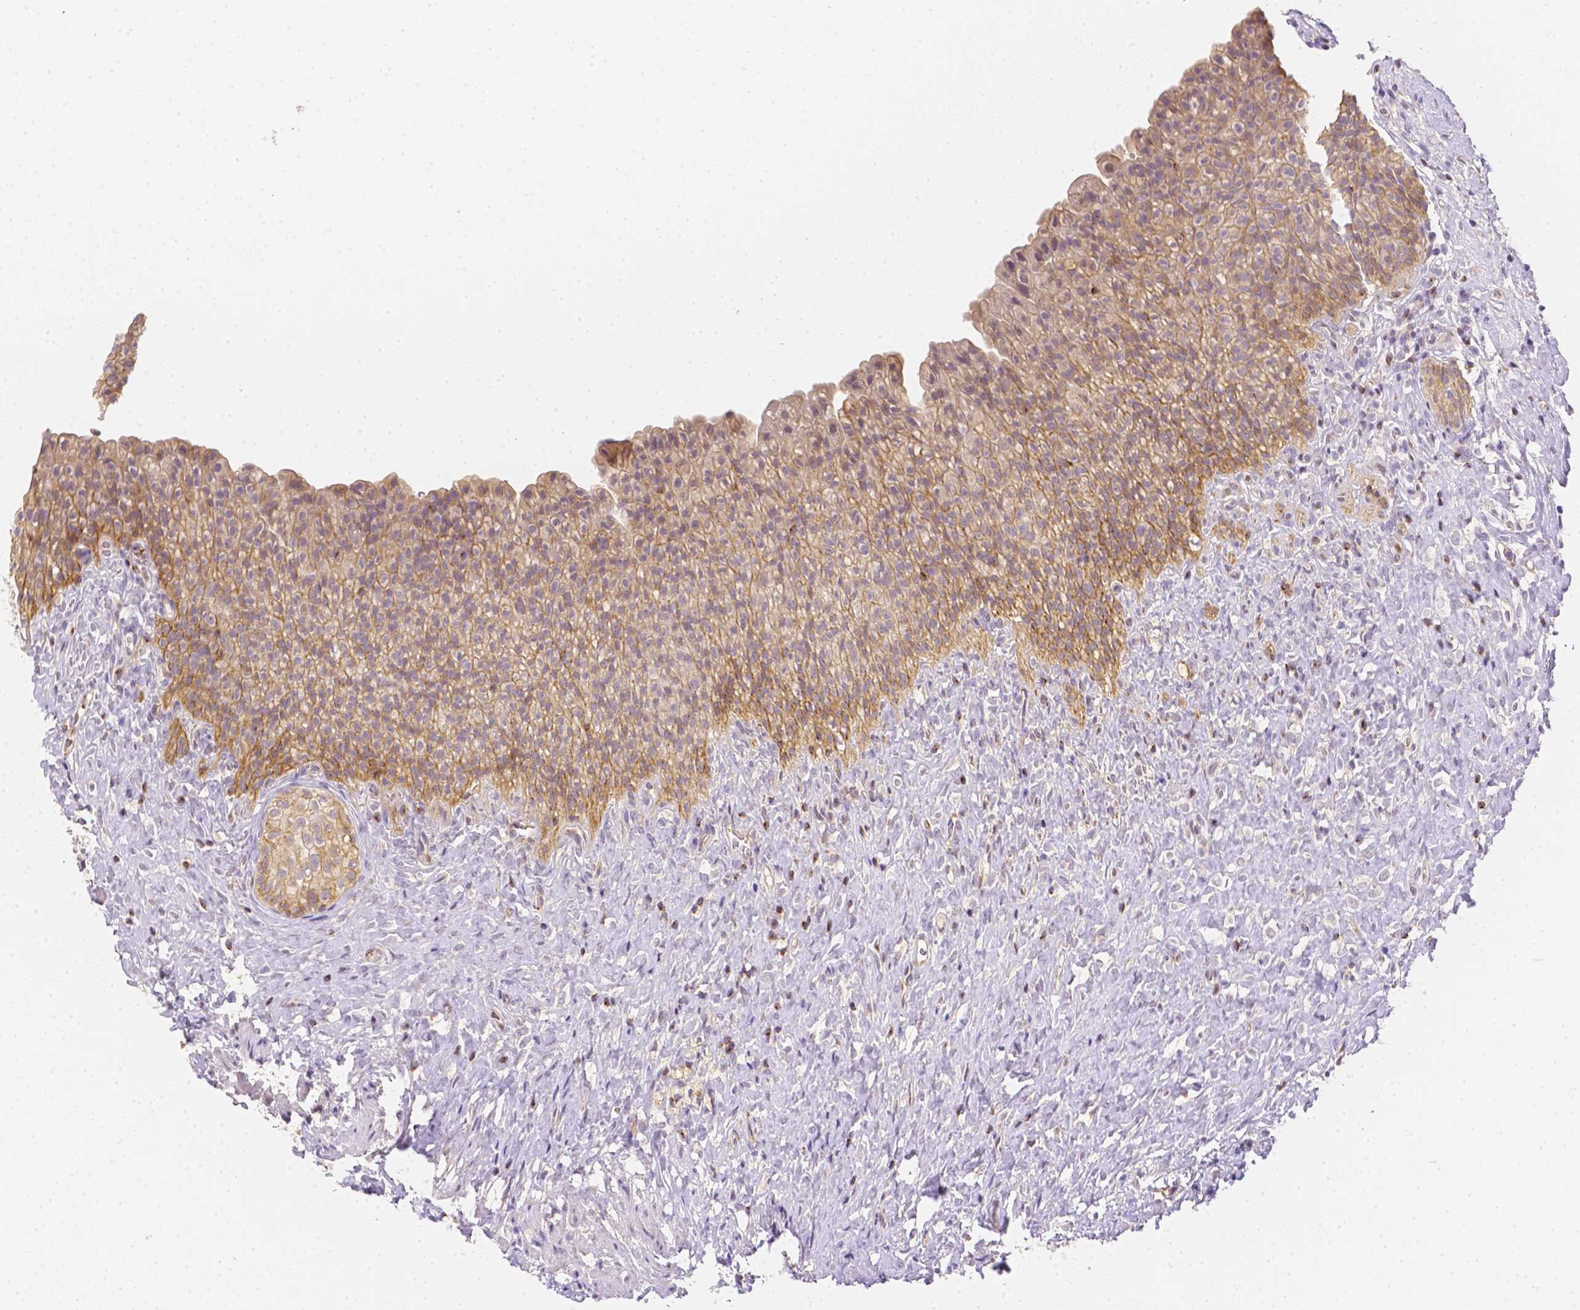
{"staining": {"intensity": "weak", "quantity": "25%-75%", "location": "cytoplasmic/membranous"}, "tissue": "urinary bladder", "cell_type": "Urothelial cells", "image_type": "normal", "snomed": [{"axis": "morphology", "description": "Normal tissue, NOS"}, {"axis": "topography", "description": "Urinary bladder"}, {"axis": "topography", "description": "Prostate"}], "caption": "Urothelial cells display low levels of weak cytoplasmic/membranous expression in approximately 25%-75% of cells in unremarkable human urinary bladder. Nuclei are stained in blue.", "gene": "C10orf67", "patient": {"sex": "male", "age": 76}}